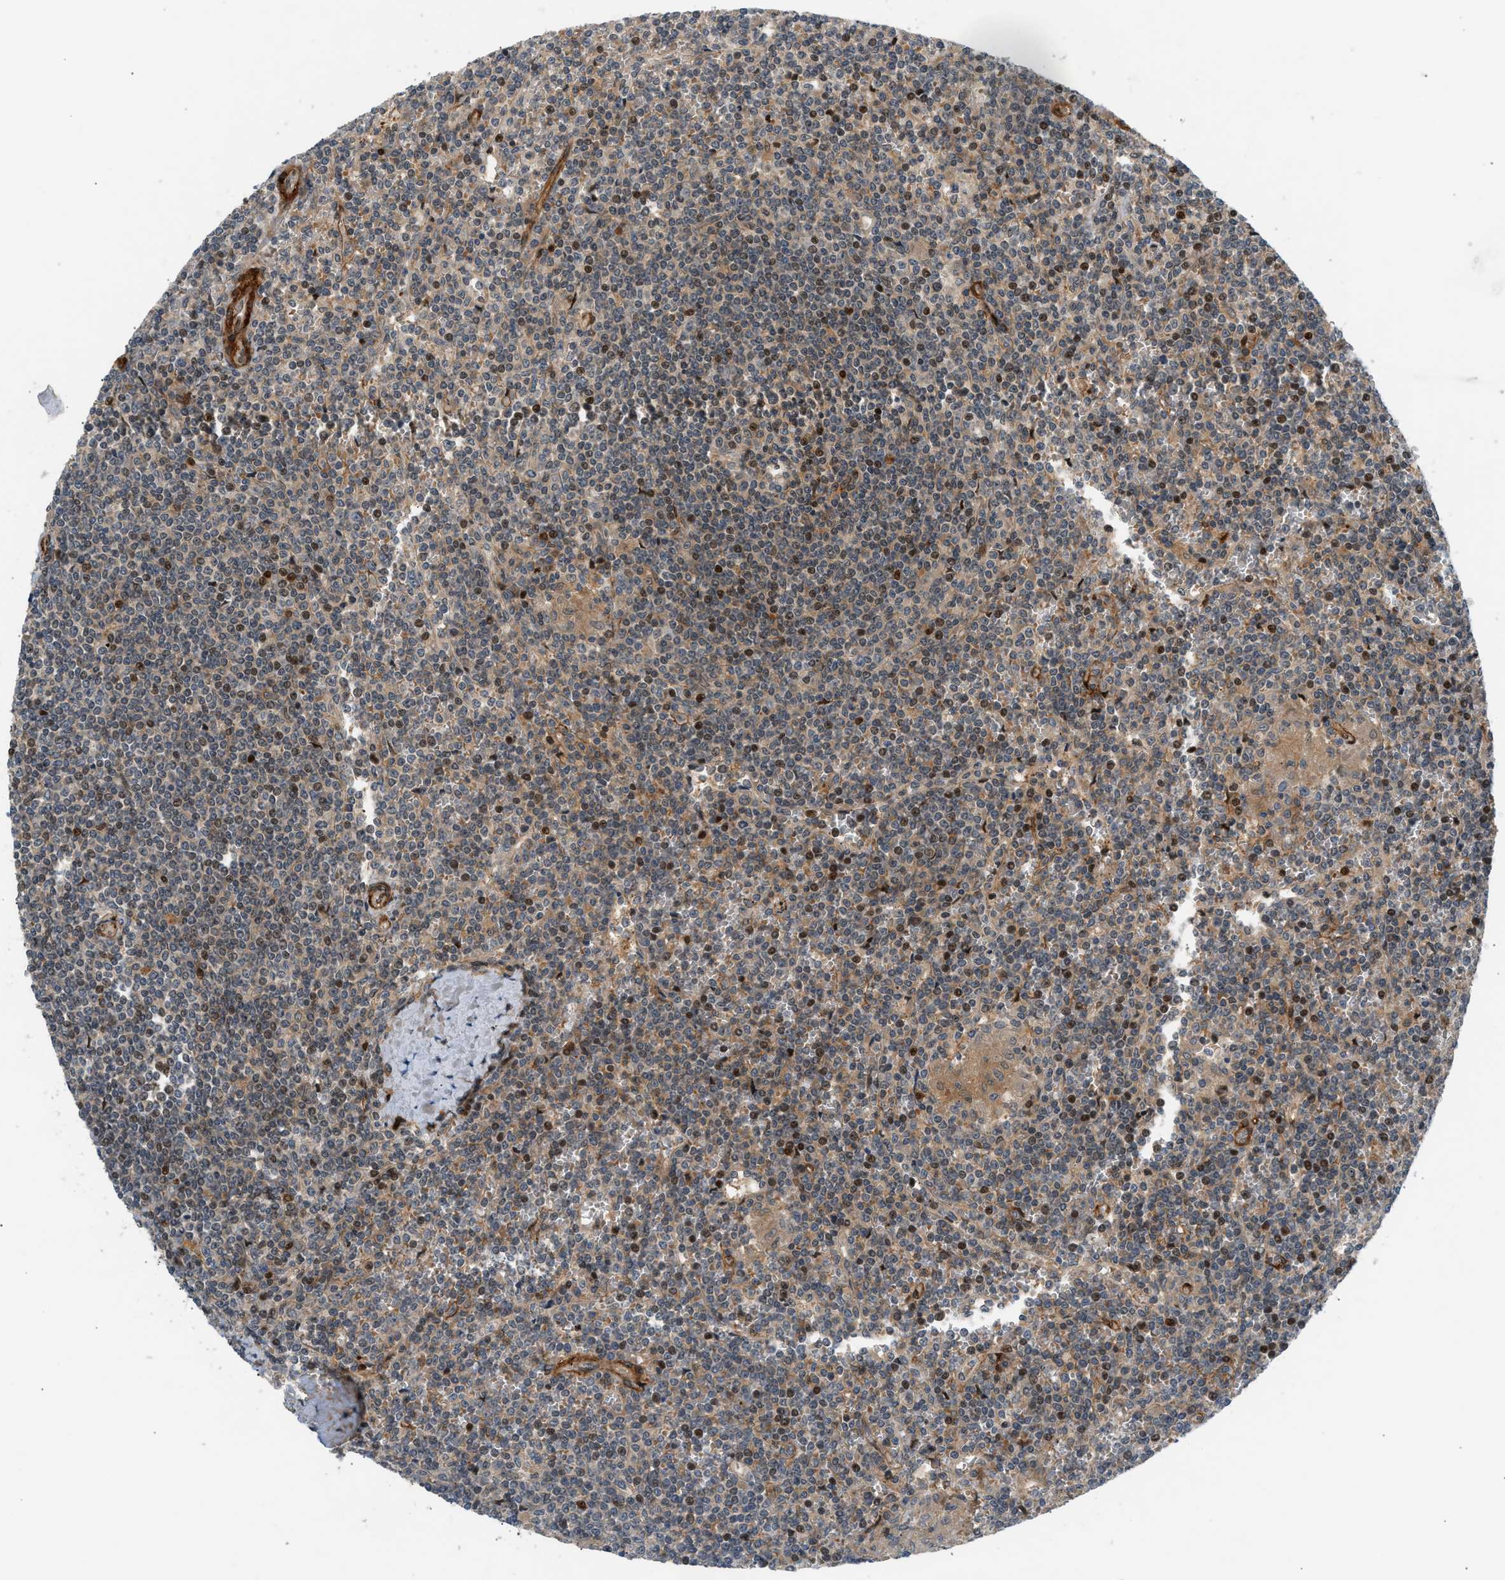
{"staining": {"intensity": "moderate", "quantity": "<25%", "location": "cytoplasmic/membranous,nuclear"}, "tissue": "lymphoma", "cell_type": "Tumor cells", "image_type": "cancer", "snomed": [{"axis": "morphology", "description": "Malignant lymphoma, non-Hodgkin's type, Low grade"}, {"axis": "topography", "description": "Spleen"}], "caption": "Lymphoma stained with immunohistochemistry reveals moderate cytoplasmic/membranous and nuclear positivity in approximately <25% of tumor cells.", "gene": "EDNRA", "patient": {"sex": "female", "age": 19}}